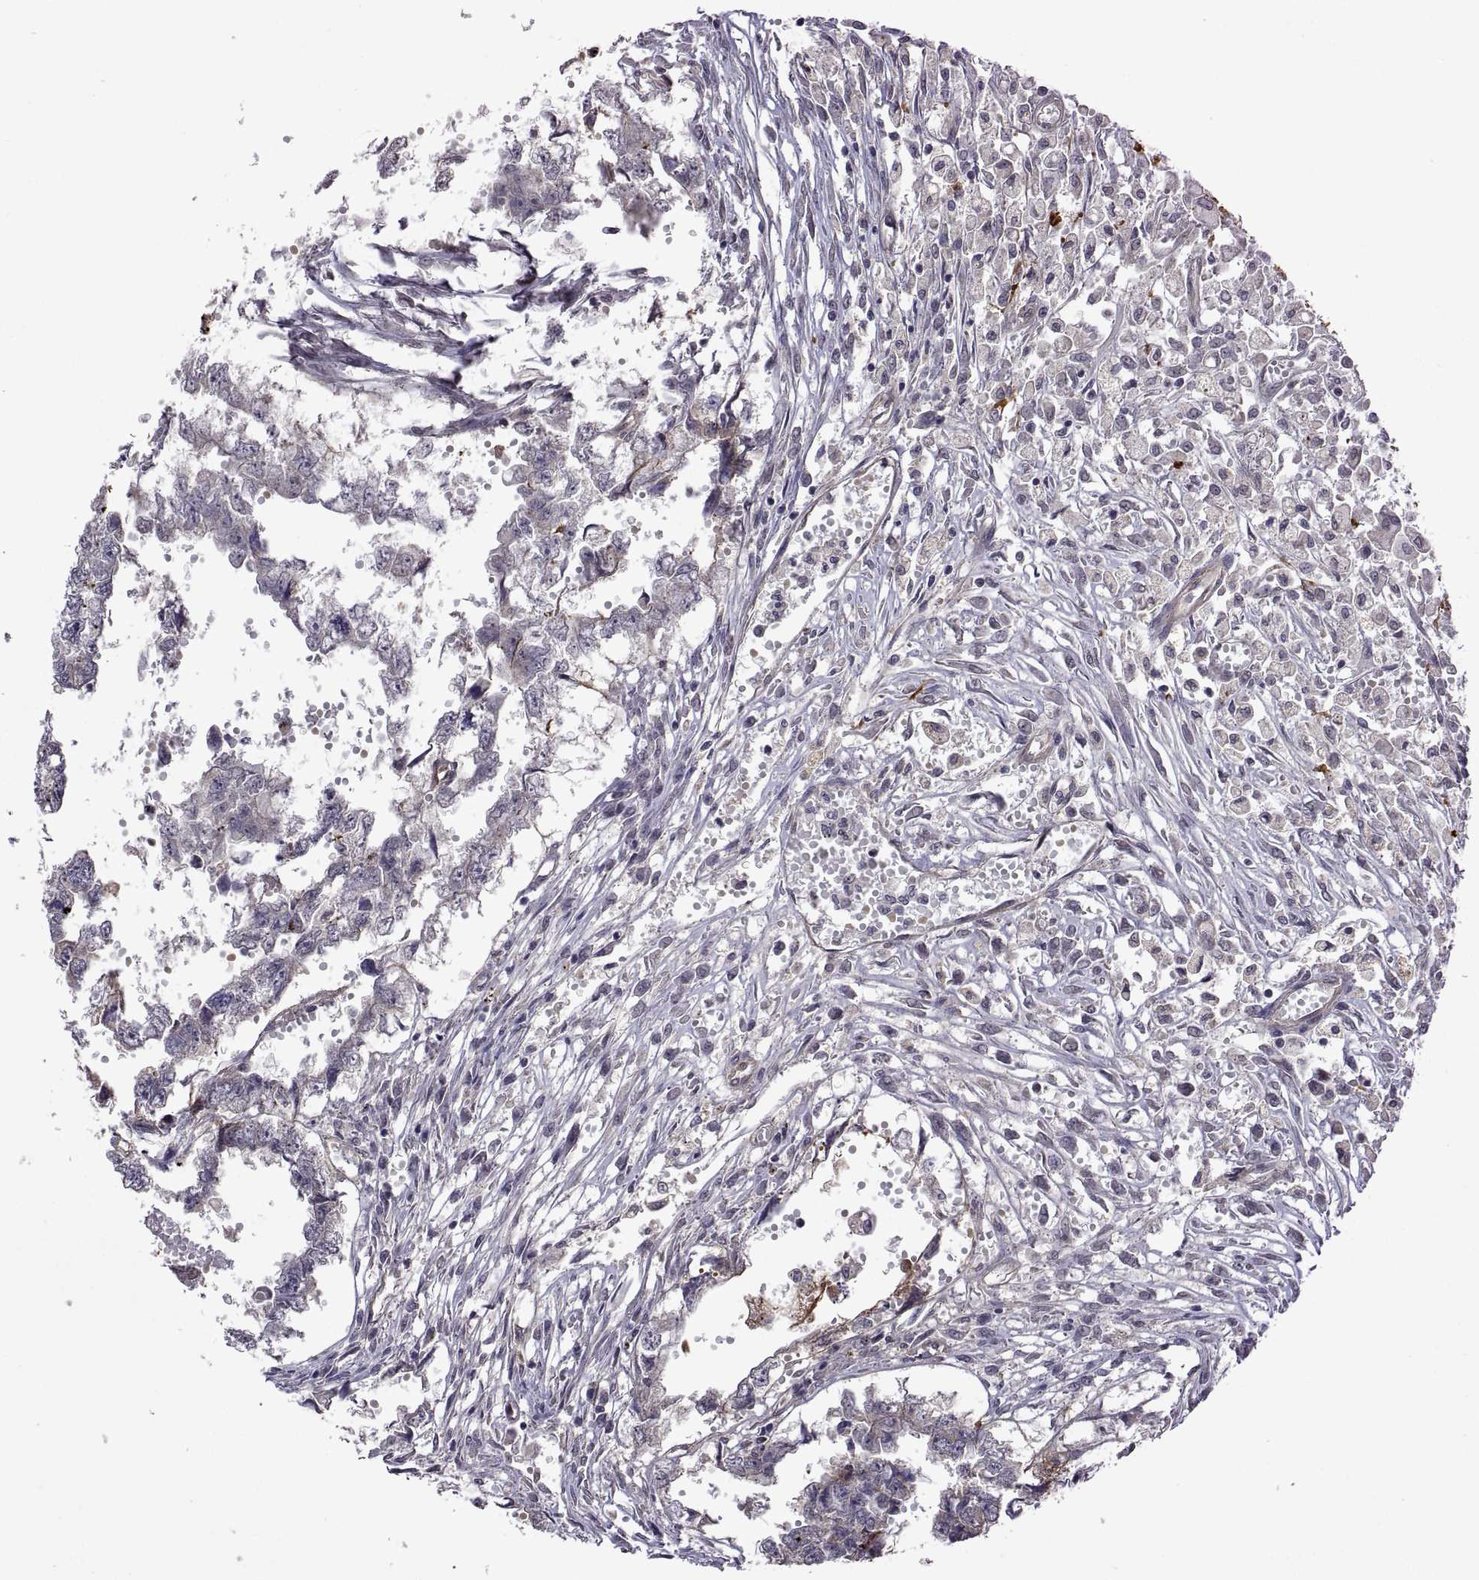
{"staining": {"intensity": "negative", "quantity": "none", "location": "none"}, "tissue": "testis cancer", "cell_type": "Tumor cells", "image_type": "cancer", "snomed": [{"axis": "morphology", "description": "Carcinoma, Embryonal, NOS"}, {"axis": "morphology", "description": "Teratoma, malignant, NOS"}, {"axis": "topography", "description": "Testis"}], "caption": "This is an immunohistochemistry photomicrograph of human testis embryonal carcinoma. There is no expression in tumor cells.", "gene": "LAMA1", "patient": {"sex": "male", "age": 44}}